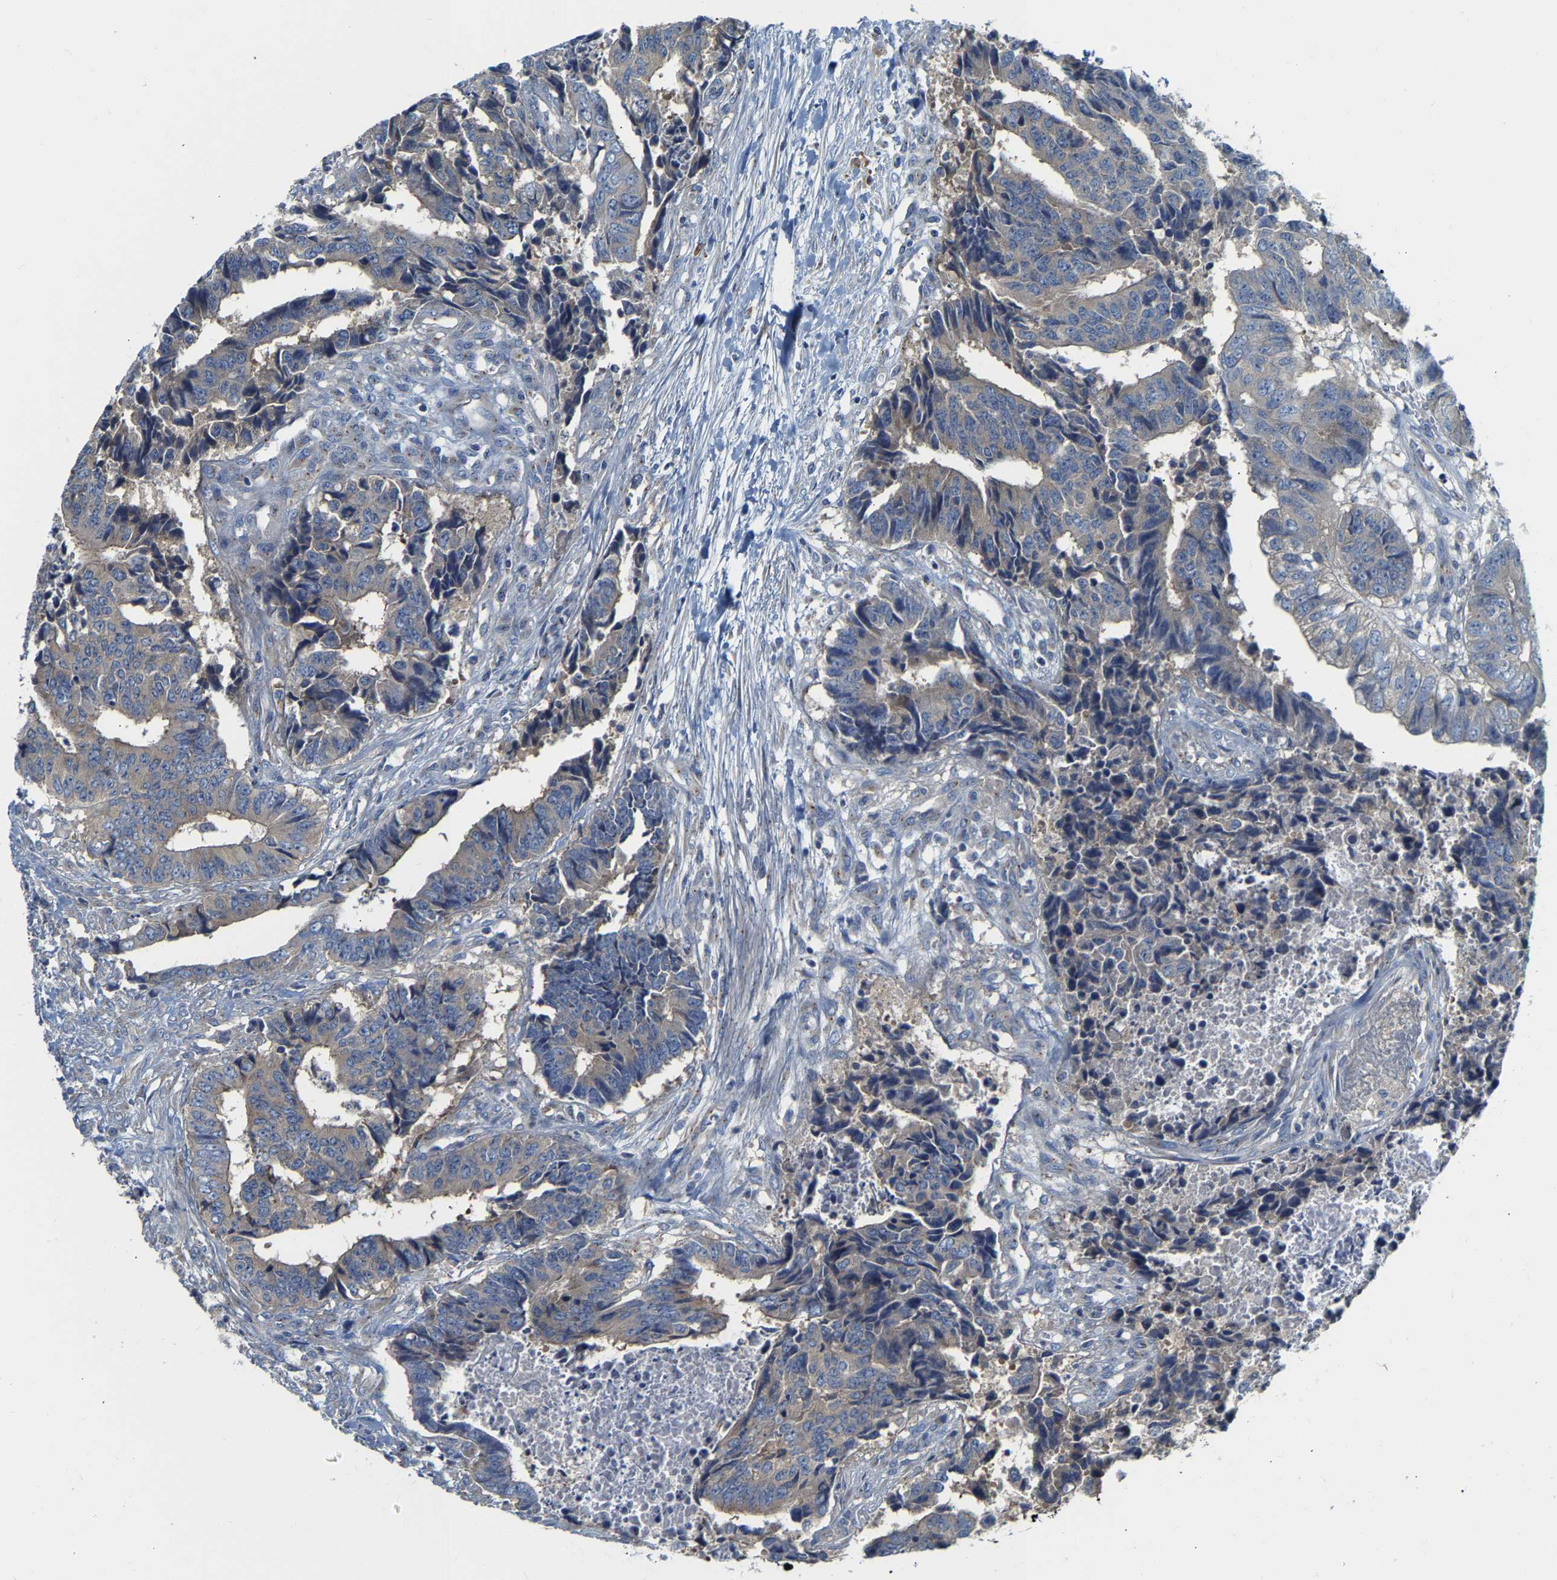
{"staining": {"intensity": "weak", "quantity": "25%-75%", "location": "cytoplasmic/membranous"}, "tissue": "colorectal cancer", "cell_type": "Tumor cells", "image_type": "cancer", "snomed": [{"axis": "morphology", "description": "Adenocarcinoma, NOS"}, {"axis": "topography", "description": "Rectum"}], "caption": "Adenocarcinoma (colorectal) stained with a protein marker shows weak staining in tumor cells.", "gene": "PCNT", "patient": {"sex": "male", "age": 84}}